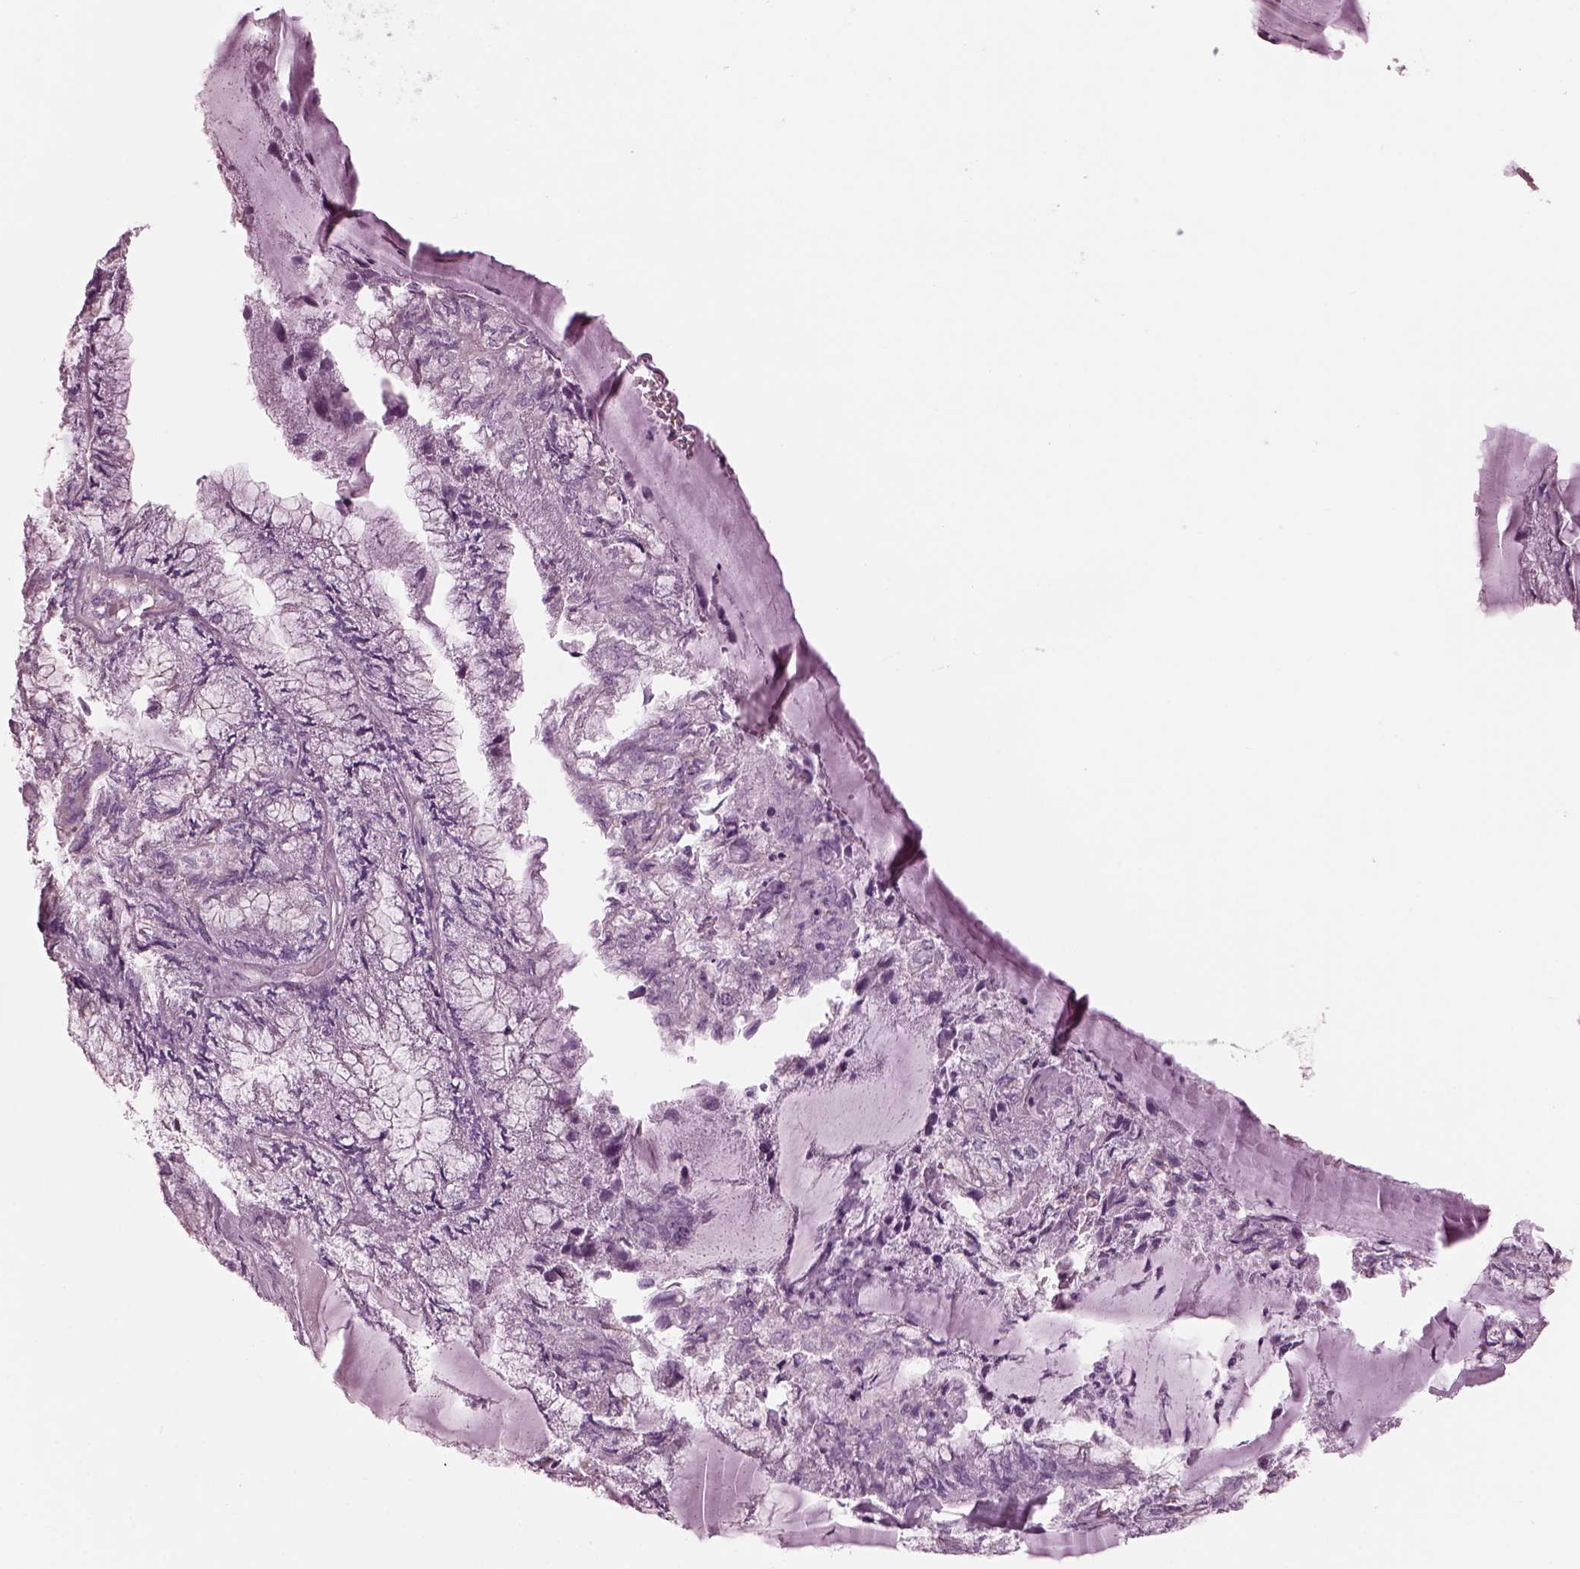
{"staining": {"intensity": "negative", "quantity": "none", "location": "none"}, "tissue": "endometrial cancer", "cell_type": "Tumor cells", "image_type": "cancer", "snomed": [{"axis": "morphology", "description": "Carcinoma, NOS"}, {"axis": "topography", "description": "Endometrium"}], "caption": "The micrograph shows no significant staining in tumor cells of endometrial carcinoma.", "gene": "BFSP1", "patient": {"sex": "female", "age": 62}}